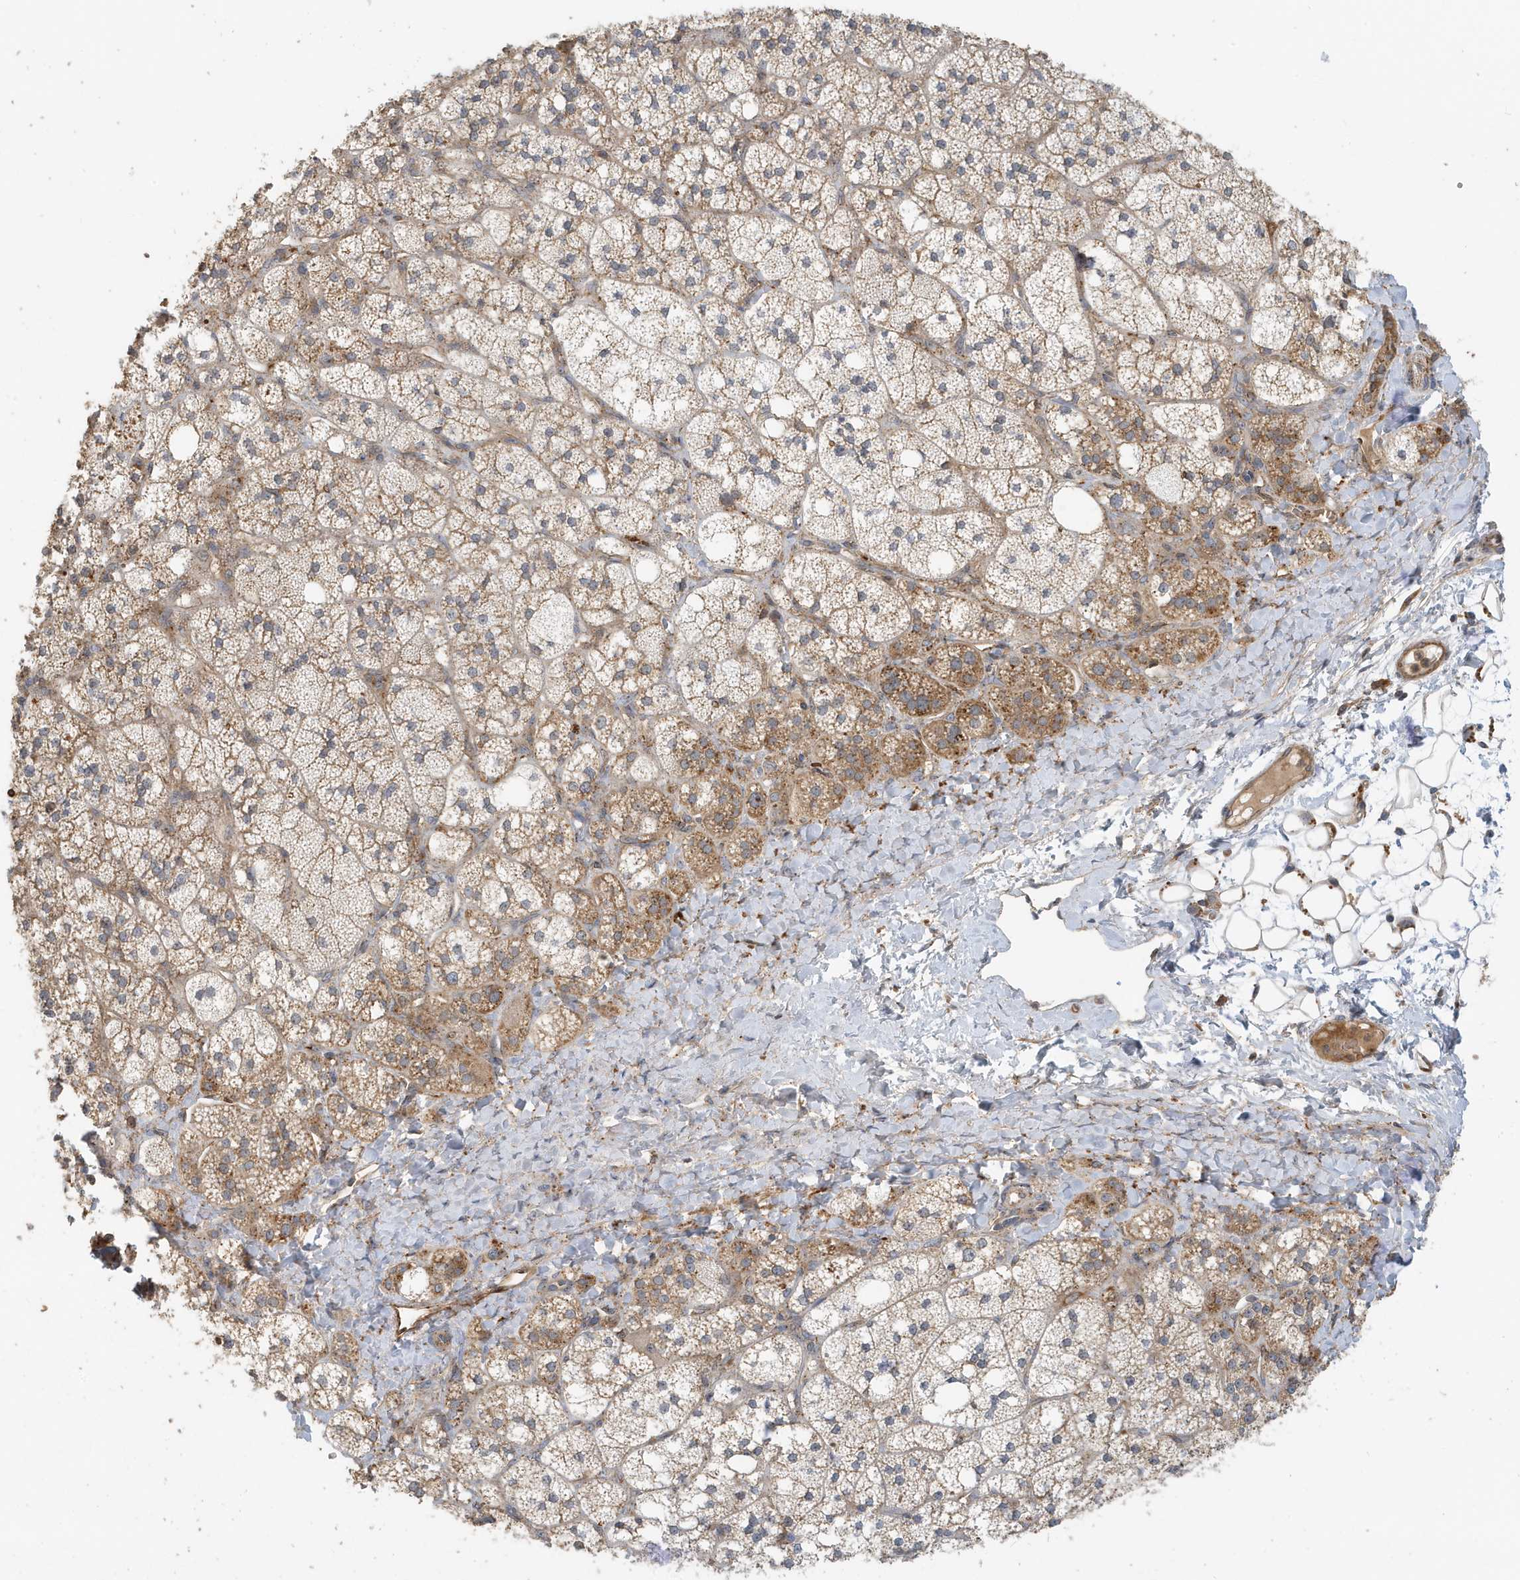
{"staining": {"intensity": "moderate", "quantity": "25%-75%", "location": "cytoplasmic/membranous"}, "tissue": "adrenal gland", "cell_type": "Glandular cells", "image_type": "normal", "snomed": [{"axis": "morphology", "description": "Normal tissue, NOS"}, {"axis": "topography", "description": "Adrenal gland"}], "caption": "Immunohistochemical staining of benign adrenal gland displays 25%-75% levels of moderate cytoplasmic/membranous protein staining in approximately 25%-75% of glandular cells.", "gene": "FYCO1", "patient": {"sex": "male", "age": 61}}